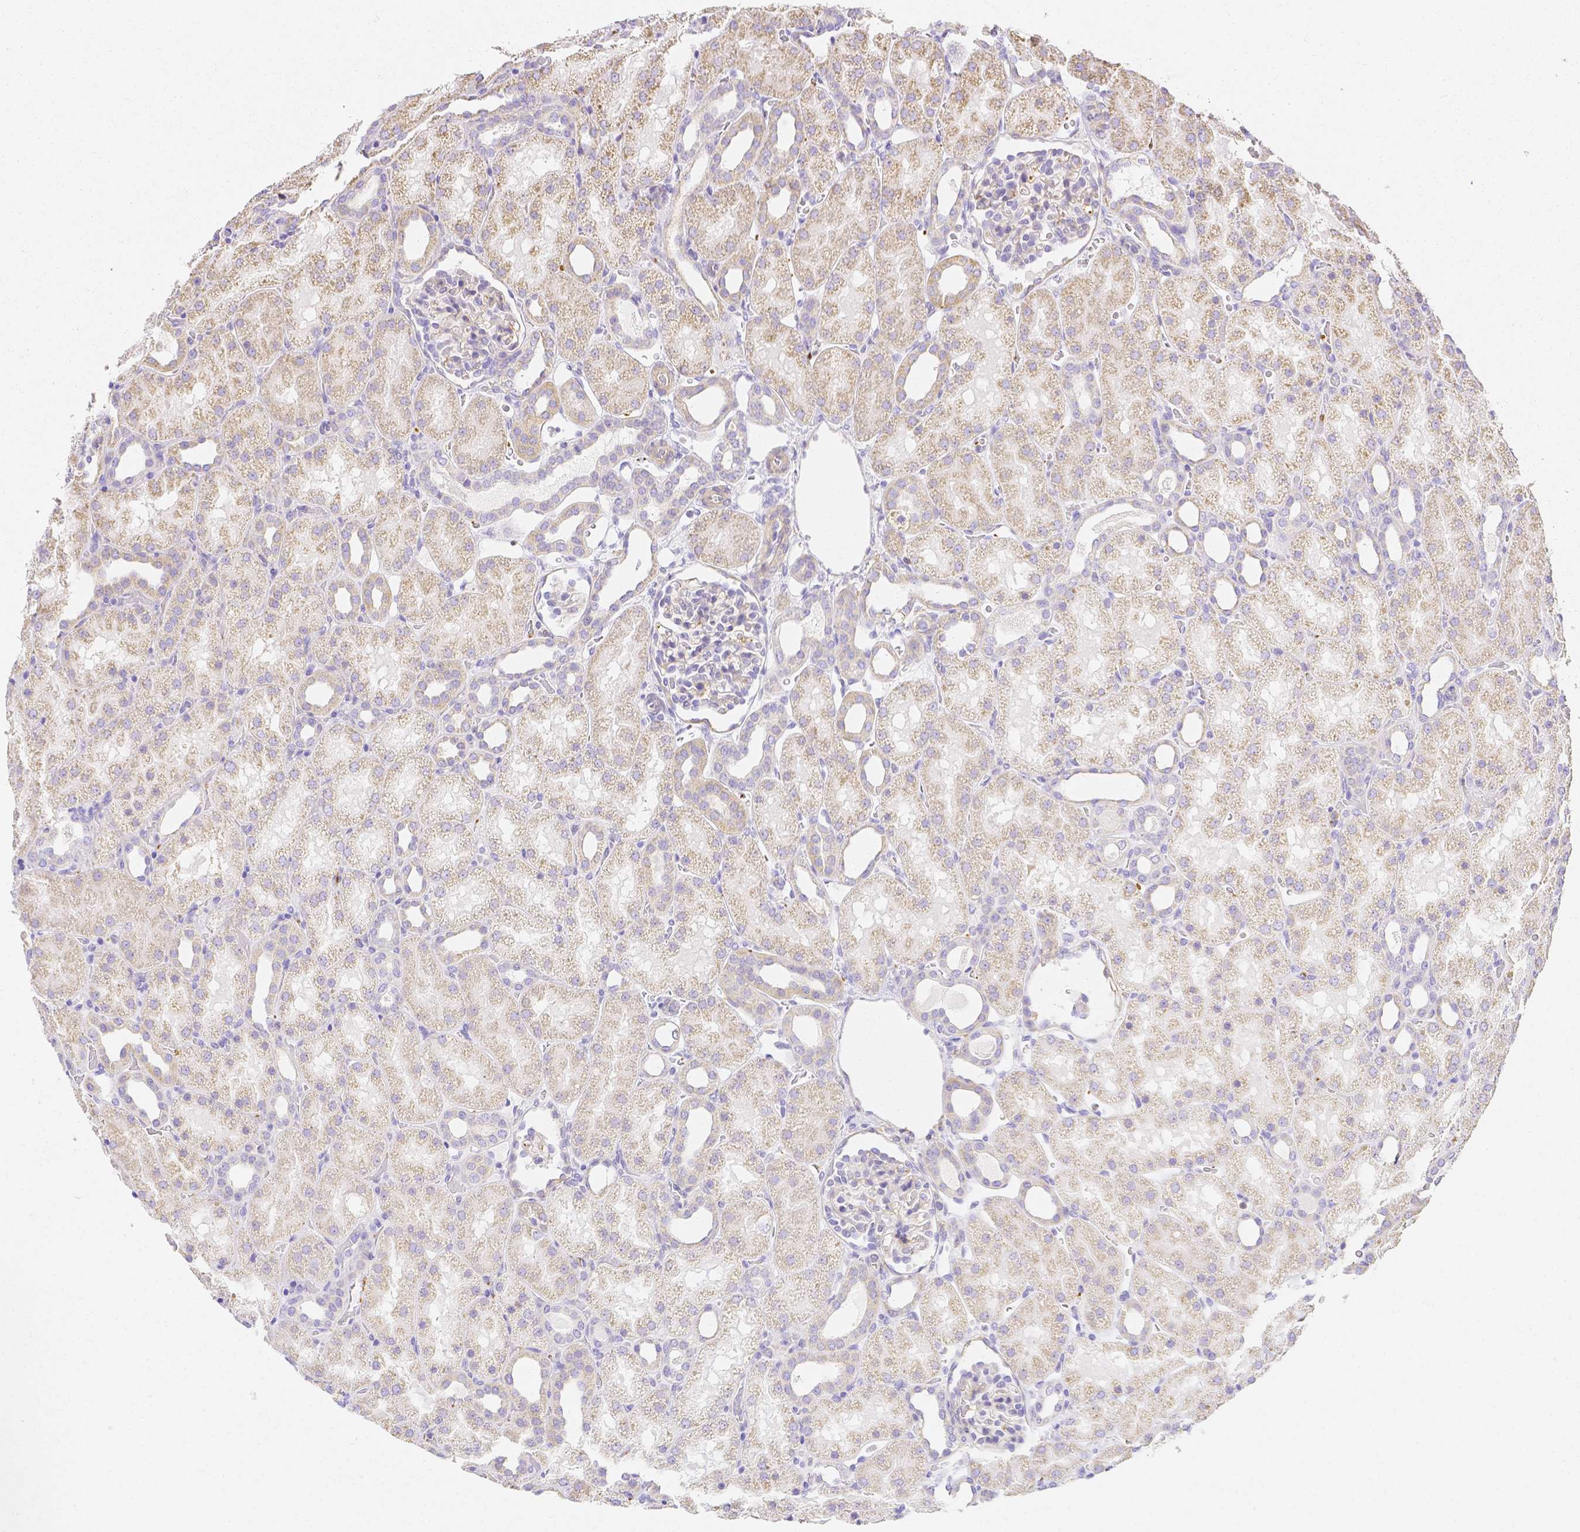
{"staining": {"intensity": "weak", "quantity": "<25%", "location": "cytoplasmic/membranous"}, "tissue": "kidney", "cell_type": "Cells in glomeruli", "image_type": "normal", "snomed": [{"axis": "morphology", "description": "Normal tissue, NOS"}, {"axis": "topography", "description": "Kidney"}], "caption": "Immunohistochemistry image of benign human kidney stained for a protein (brown), which demonstrates no positivity in cells in glomeruli. (DAB (3,3'-diaminobenzidine) immunohistochemistry (IHC) with hematoxylin counter stain).", "gene": "ASAH2B", "patient": {"sex": "male", "age": 2}}